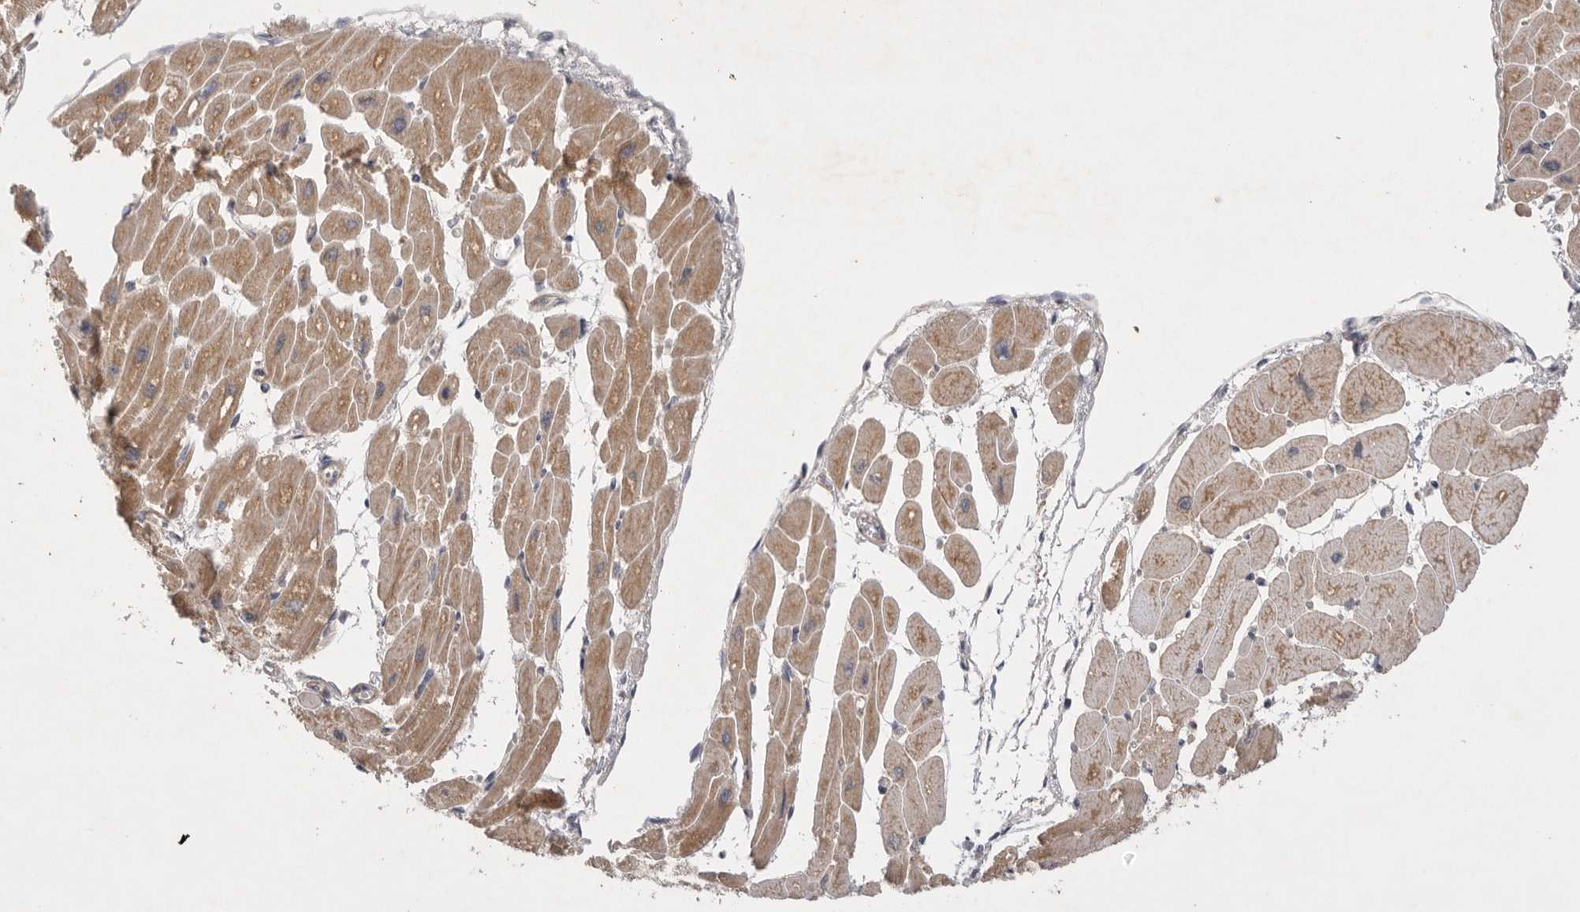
{"staining": {"intensity": "moderate", "quantity": ">75%", "location": "cytoplasmic/membranous"}, "tissue": "heart muscle", "cell_type": "Cardiomyocytes", "image_type": "normal", "snomed": [{"axis": "morphology", "description": "Normal tissue, NOS"}, {"axis": "topography", "description": "Heart"}], "caption": "Protein staining of unremarkable heart muscle reveals moderate cytoplasmic/membranous positivity in approximately >75% of cardiomyocytes. The staining is performed using DAB brown chromogen to label protein expression. The nuclei are counter-stained blue using hematoxylin.", "gene": "PTPDC1", "patient": {"sex": "female", "age": 54}}